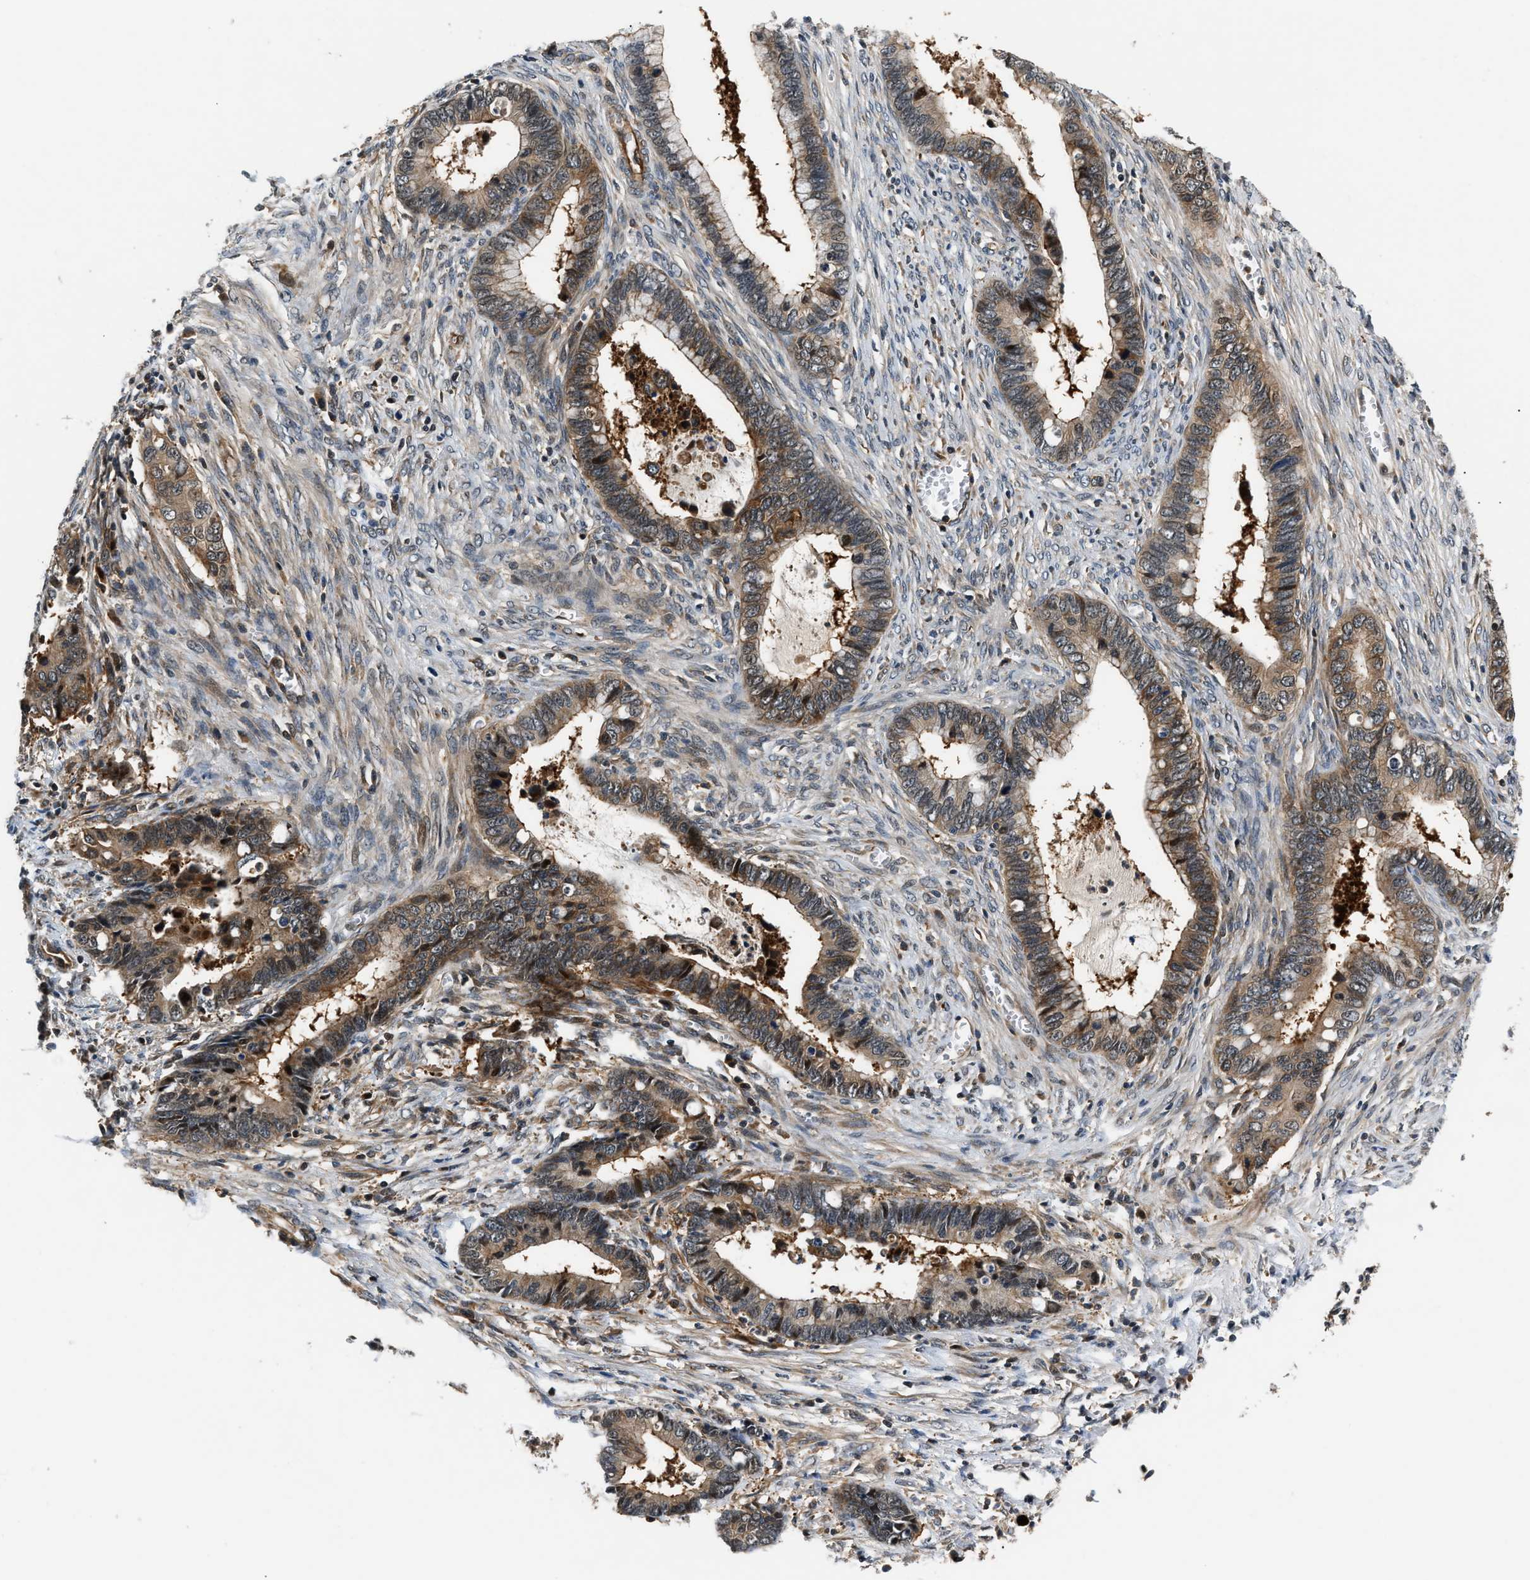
{"staining": {"intensity": "weak", "quantity": ">75%", "location": "cytoplasmic/membranous"}, "tissue": "cervical cancer", "cell_type": "Tumor cells", "image_type": "cancer", "snomed": [{"axis": "morphology", "description": "Adenocarcinoma, NOS"}, {"axis": "topography", "description": "Cervix"}], "caption": "Immunohistochemistry (IHC) histopathology image of neoplastic tissue: cervical cancer (adenocarcinoma) stained using immunohistochemistry (IHC) shows low levels of weak protein expression localized specifically in the cytoplasmic/membranous of tumor cells, appearing as a cytoplasmic/membranous brown color.", "gene": "TUT7", "patient": {"sex": "female", "age": 44}}